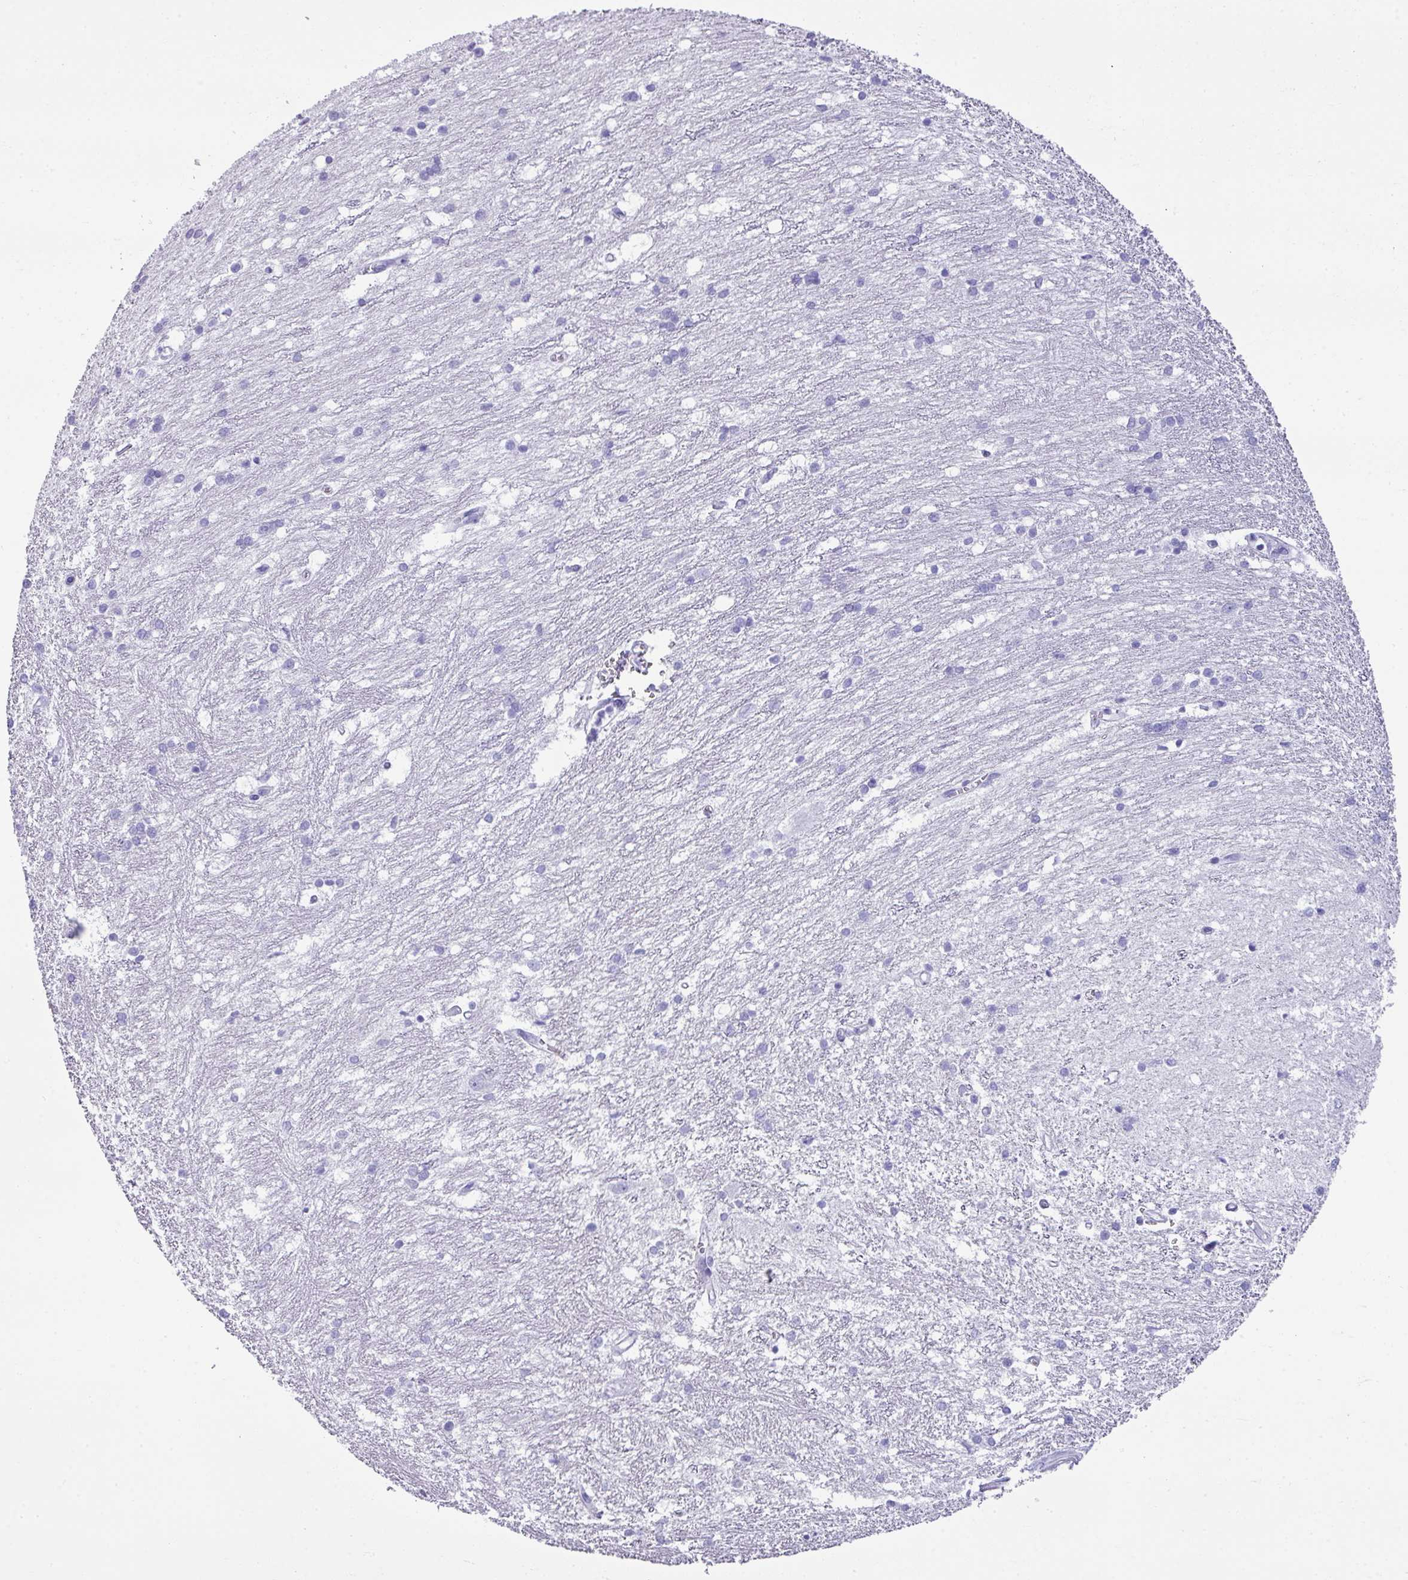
{"staining": {"intensity": "negative", "quantity": "none", "location": "none"}, "tissue": "caudate", "cell_type": "Glial cells", "image_type": "normal", "snomed": [{"axis": "morphology", "description": "Normal tissue, NOS"}, {"axis": "topography", "description": "Lateral ventricle wall"}], "caption": "Immunohistochemistry image of benign caudate stained for a protein (brown), which demonstrates no staining in glial cells.", "gene": "ZNF568", "patient": {"sex": "male", "age": 37}}